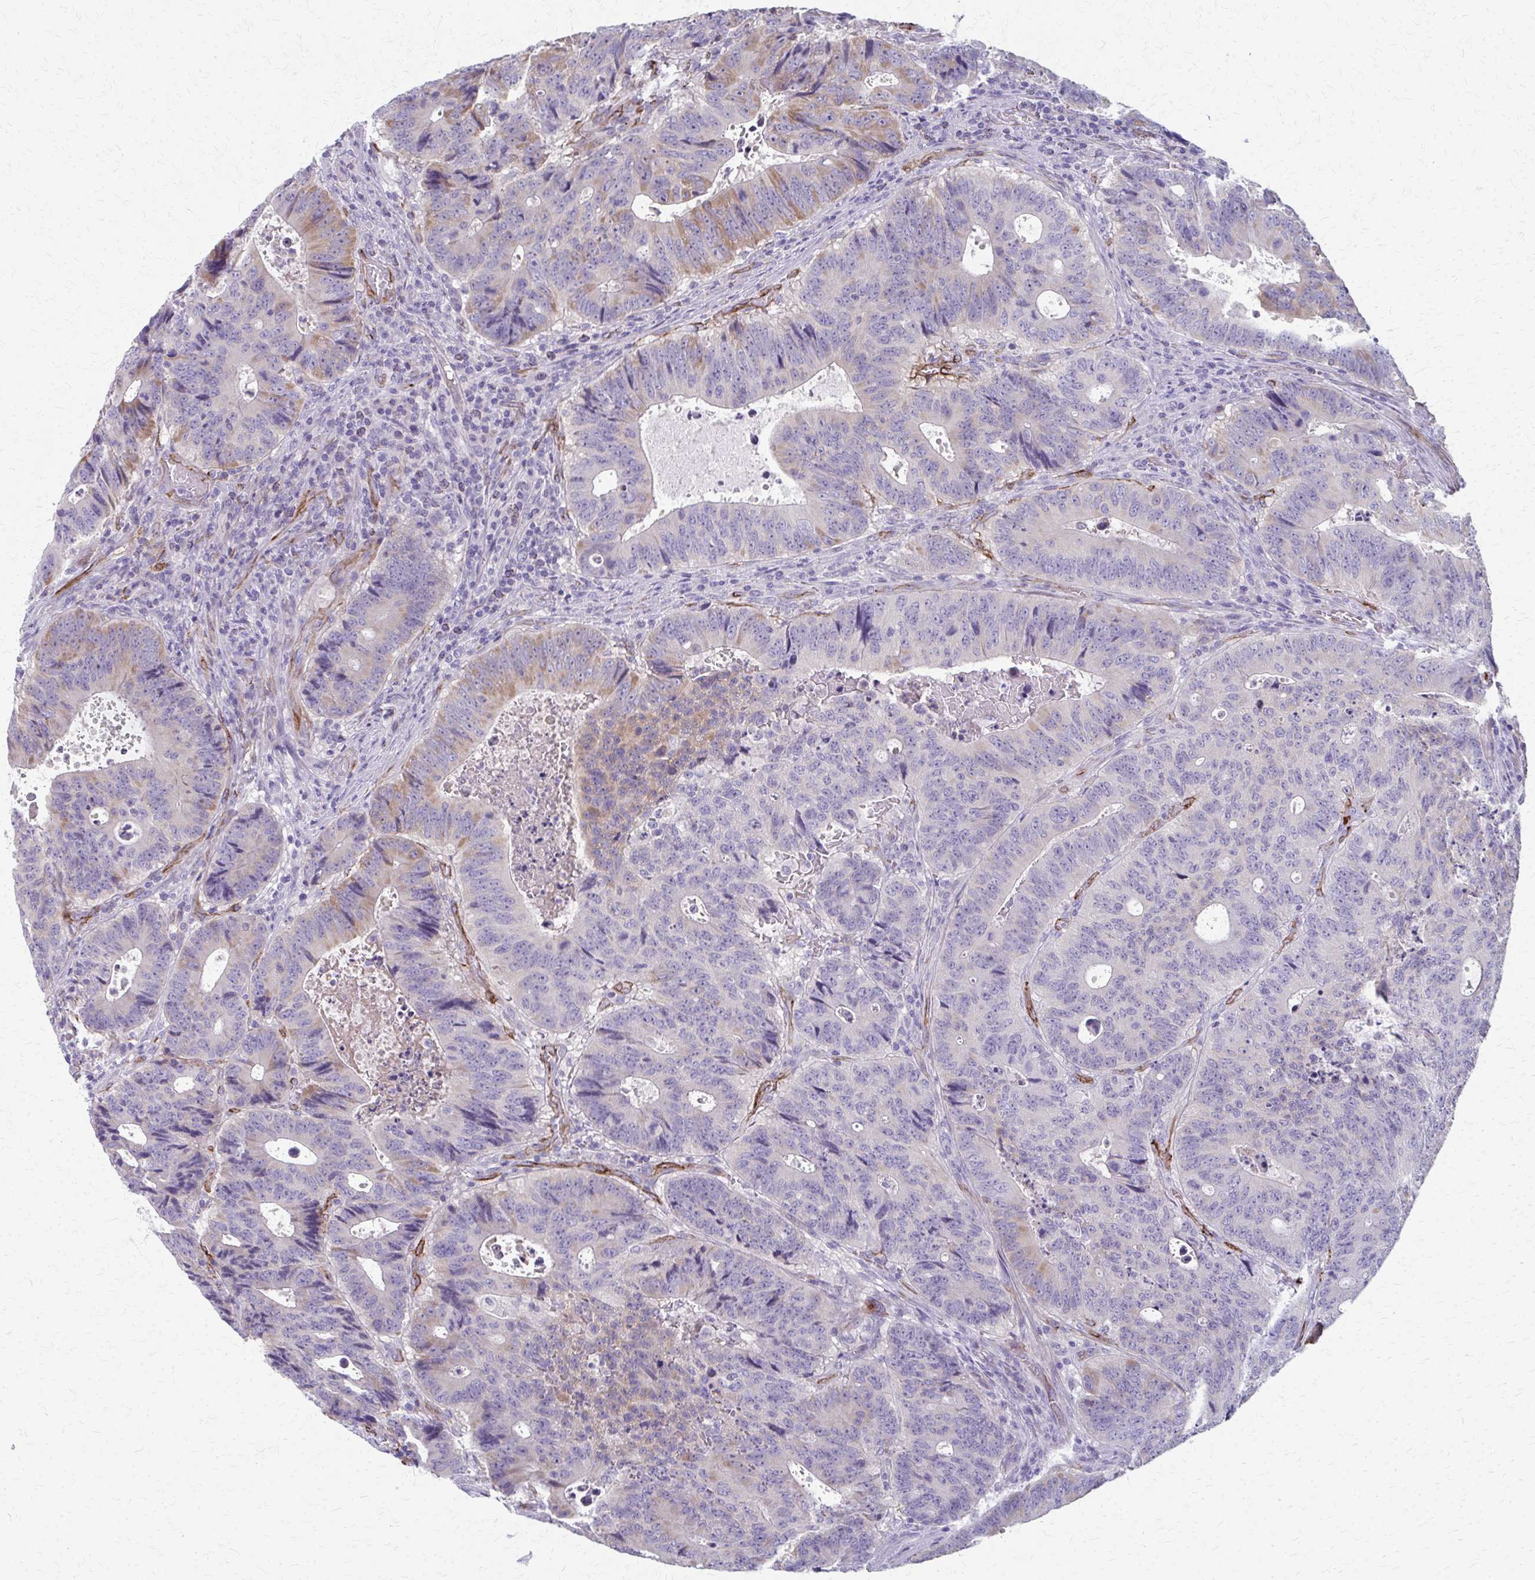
{"staining": {"intensity": "weak", "quantity": "<25%", "location": "cytoplasmic/membranous"}, "tissue": "colorectal cancer", "cell_type": "Tumor cells", "image_type": "cancer", "snomed": [{"axis": "morphology", "description": "Adenocarcinoma, NOS"}, {"axis": "topography", "description": "Colon"}], "caption": "A photomicrograph of human colorectal adenocarcinoma is negative for staining in tumor cells. (Immunohistochemistry (ihc), brightfield microscopy, high magnification).", "gene": "ADIPOQ", "patient": {"sex": "male", "age": 62}}